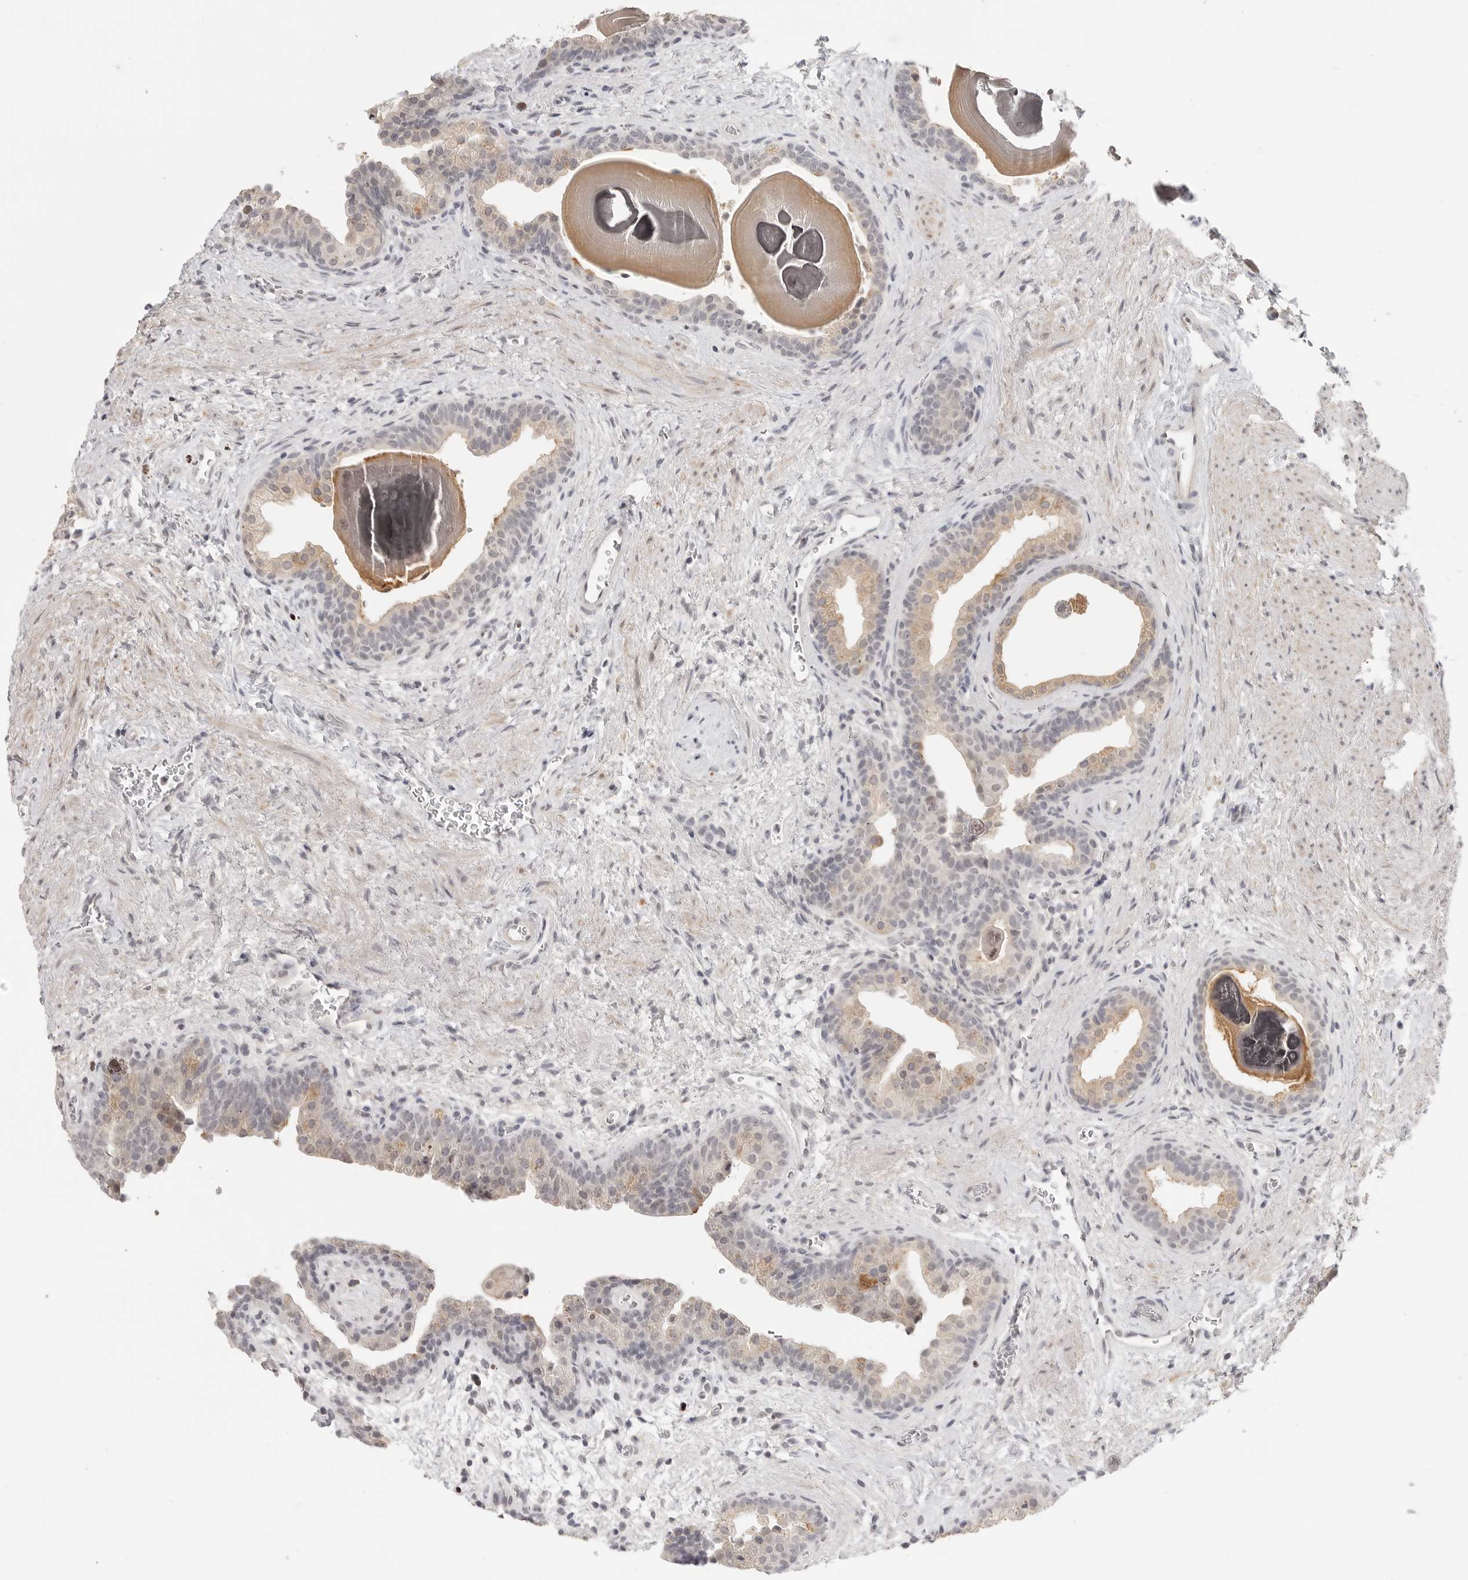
{"staining": {"intensity": "moderate", "quantity": "<25%", "location": "cytoplasmic/membranous"}, "tissue": "prostate", "cell_type": "Glandular cells", "image_type": "normal", "snomed": [{"axis": "morphology", "description": "Normal tissue, NOS"}, {"axis": "topography", "description": "Prostate"}], "caption": "Unremarkable prostate displays moderate cytoplasmic/membranous staining in approximately <25% of glandular cells (IHC, brightfield microscopy, high magnification)..", "gene": "KLK11", "patient": {"sex": "male", "age": 48}}